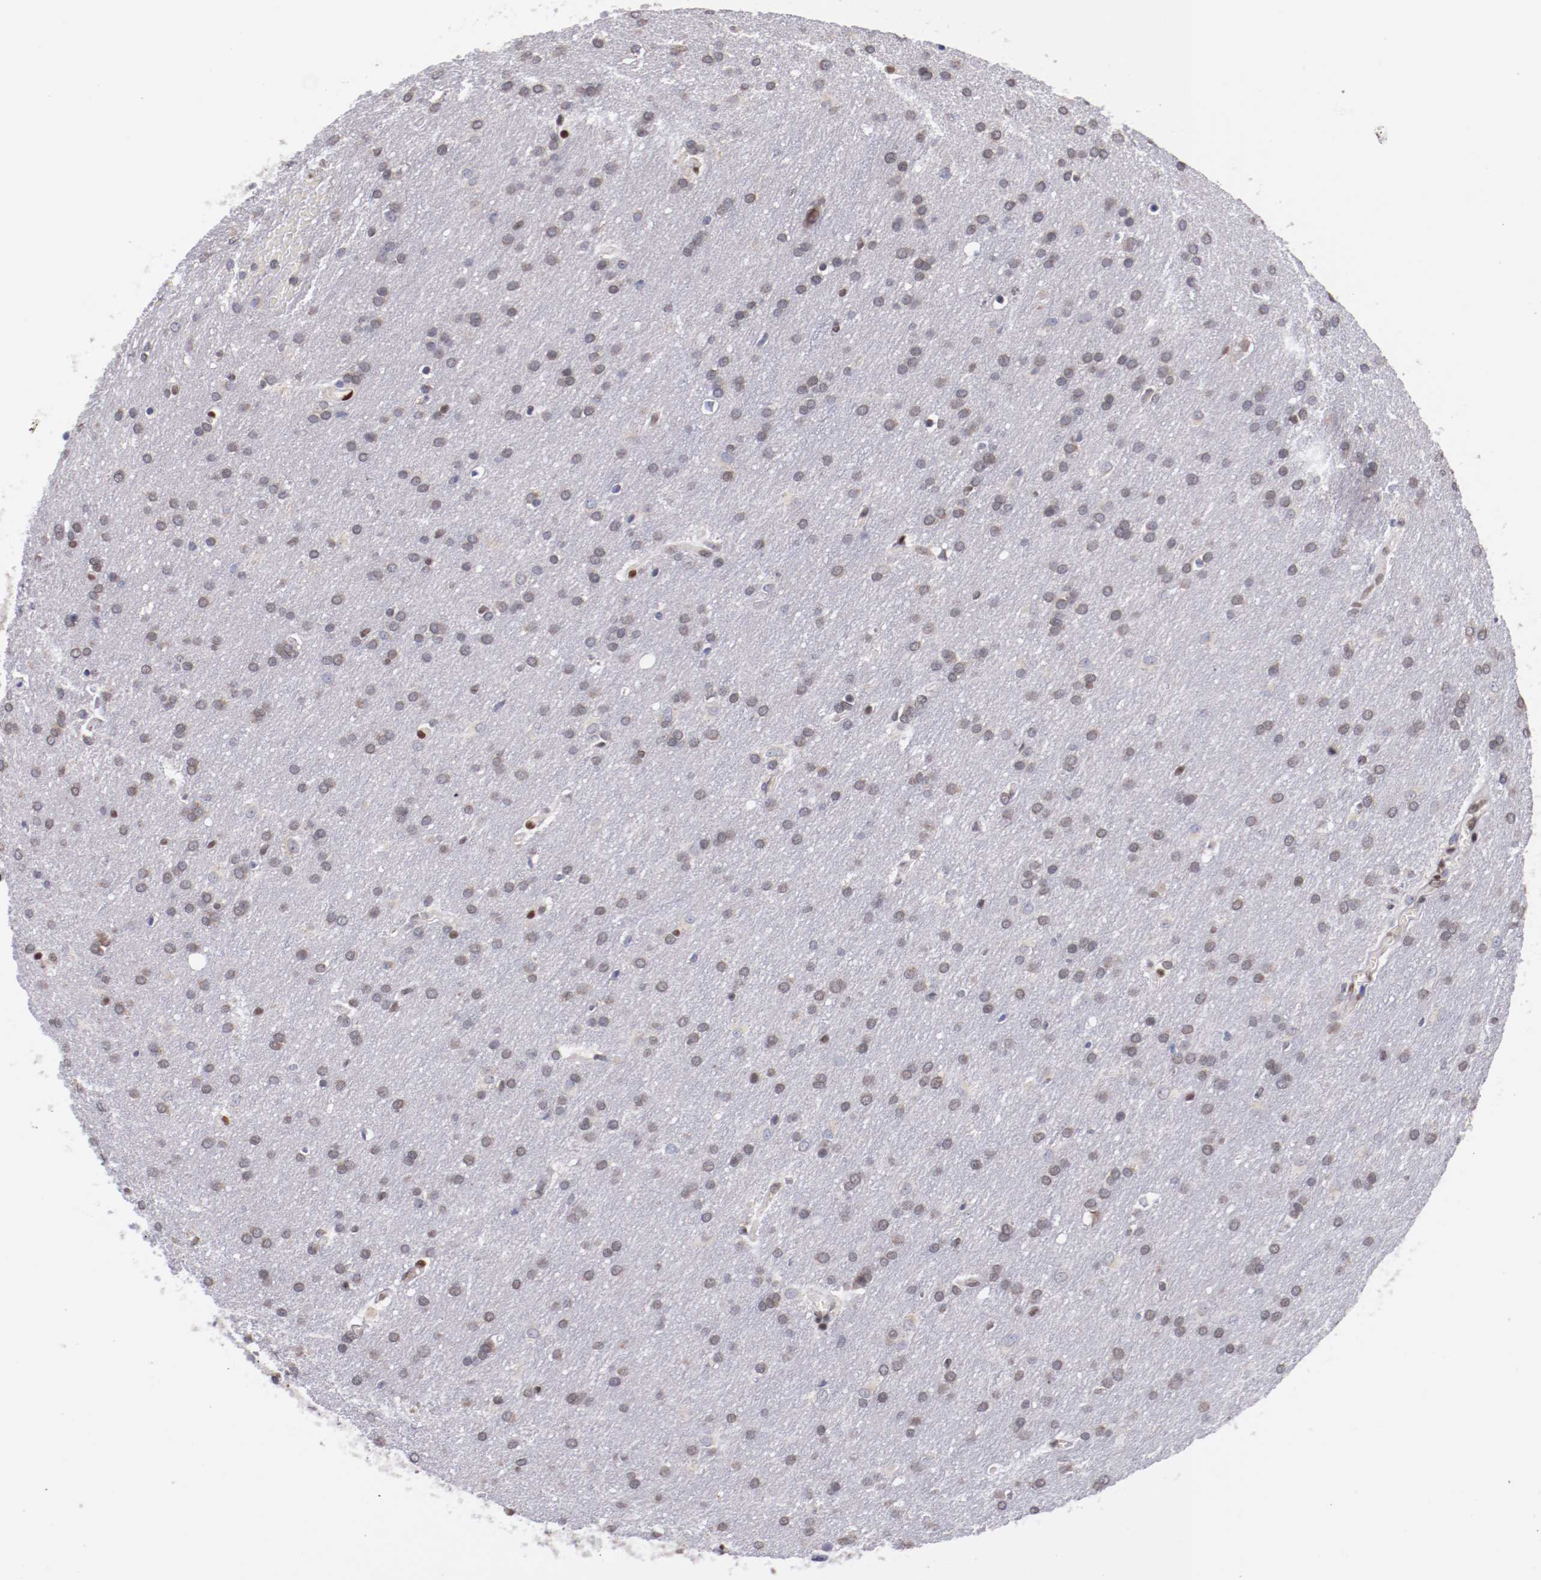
{"staining": {"intensity": "weak", "quantity": "<25%", "location": "nuclear"}, "tissue": "glioma", "cell_type": "Tumor cells", "image_type": "cancer", "snomed": [{"axis": "morphology", "description": "Glioma, malignant, Low grade"}, {"axis": "topography", "description": "Brain"}], "caption": "IHC of human low-grade glioma (malignant) reveals no expression in tumor cells.", "gene": "SRF", "patient": {"sex": "female", "age": 32}}